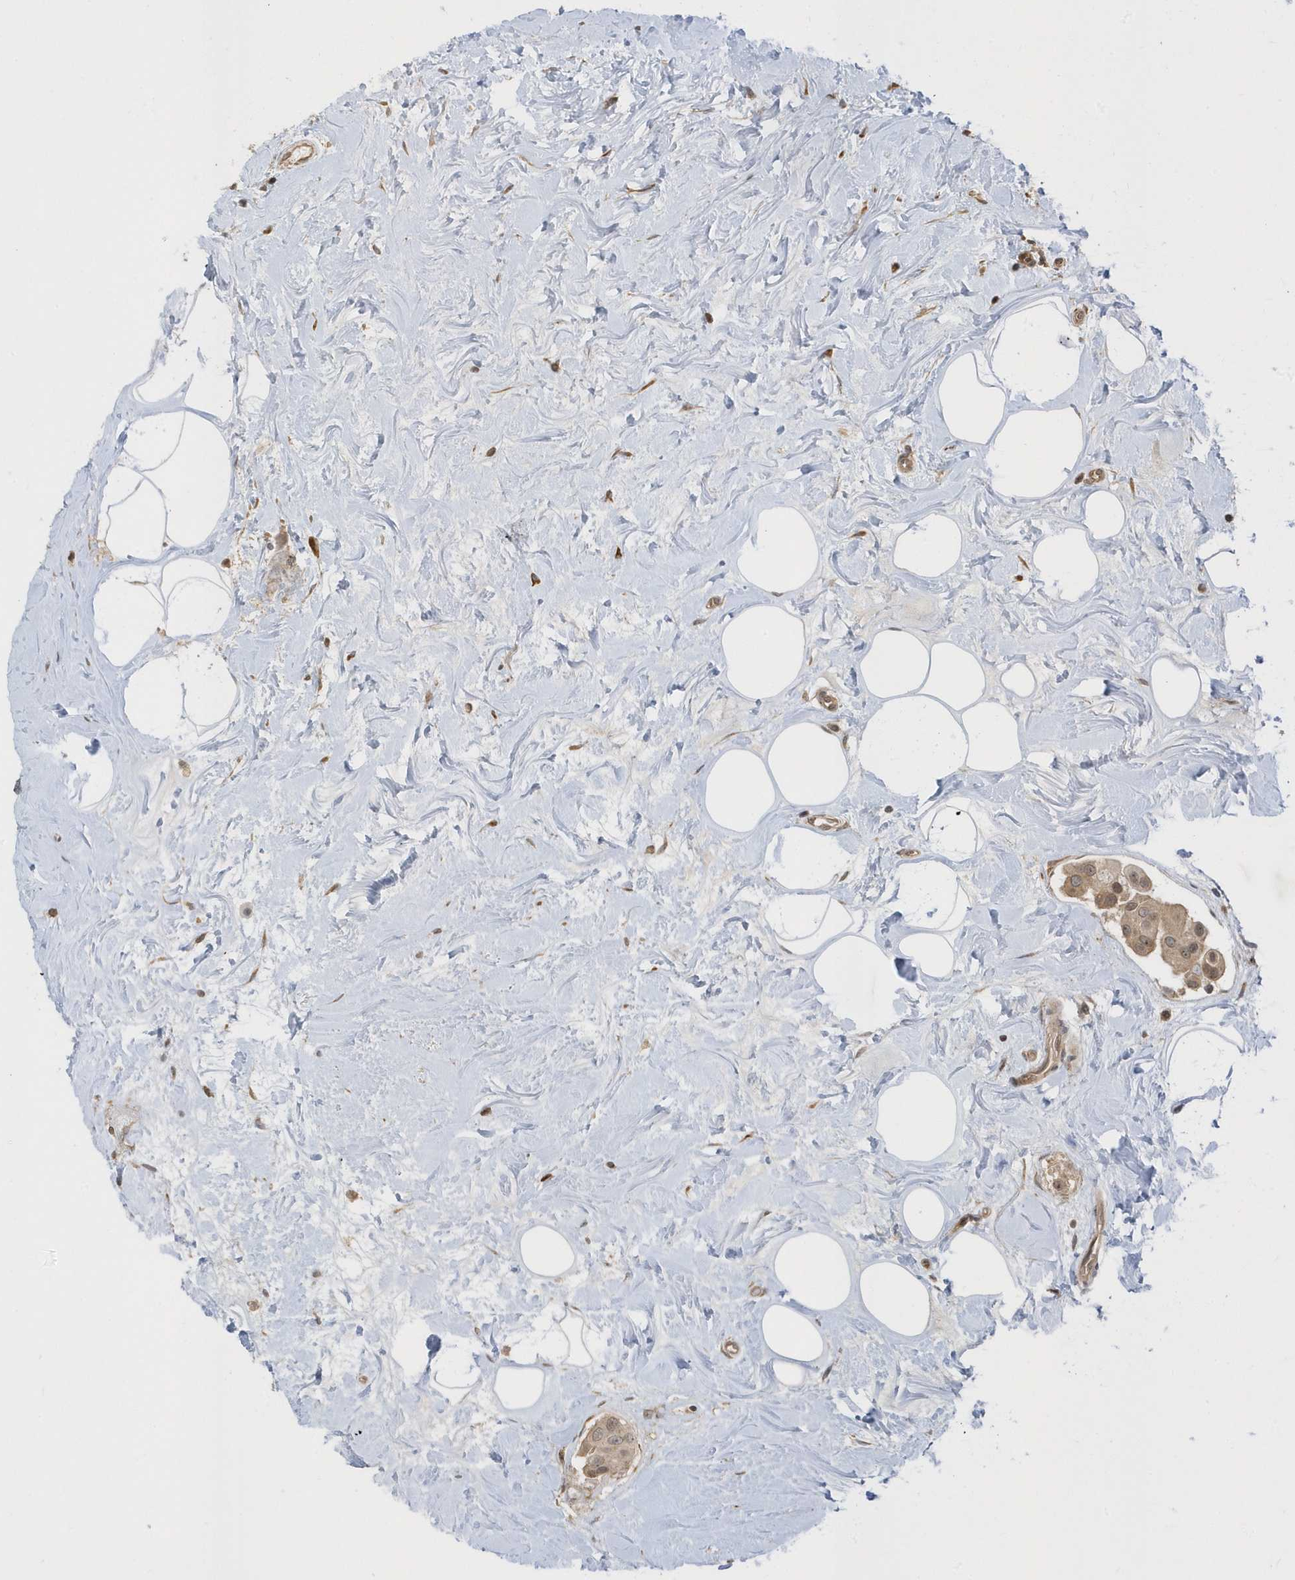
{"staining": {"intensity": "moderate", "quantity": ">75%", "location": "cytoplasmic/membranous,nuclear"}, "tissue": "breast cancer", "cell_type": "Tumor cells", "image_type": "cancer", "snomed": [{"axis": "morphology", "description": "Normal tissue, NOS"}, {"axis": "morphology", "description": "Duct carcinoma"}, {"axis": "topography", "description": "Breast"}], "caption": "IHC (DAB) staining of intraductal carcinoma (breast) reveals moderate cytoplasmic/membranous and nuclear protein staining in approximately >75% of tumor cells. Immunohistochemistry stains the protein in brown and the nuclei are stained blue.", "gene": "METTL21A", "patient": {"sex": "female", "age": 39}}